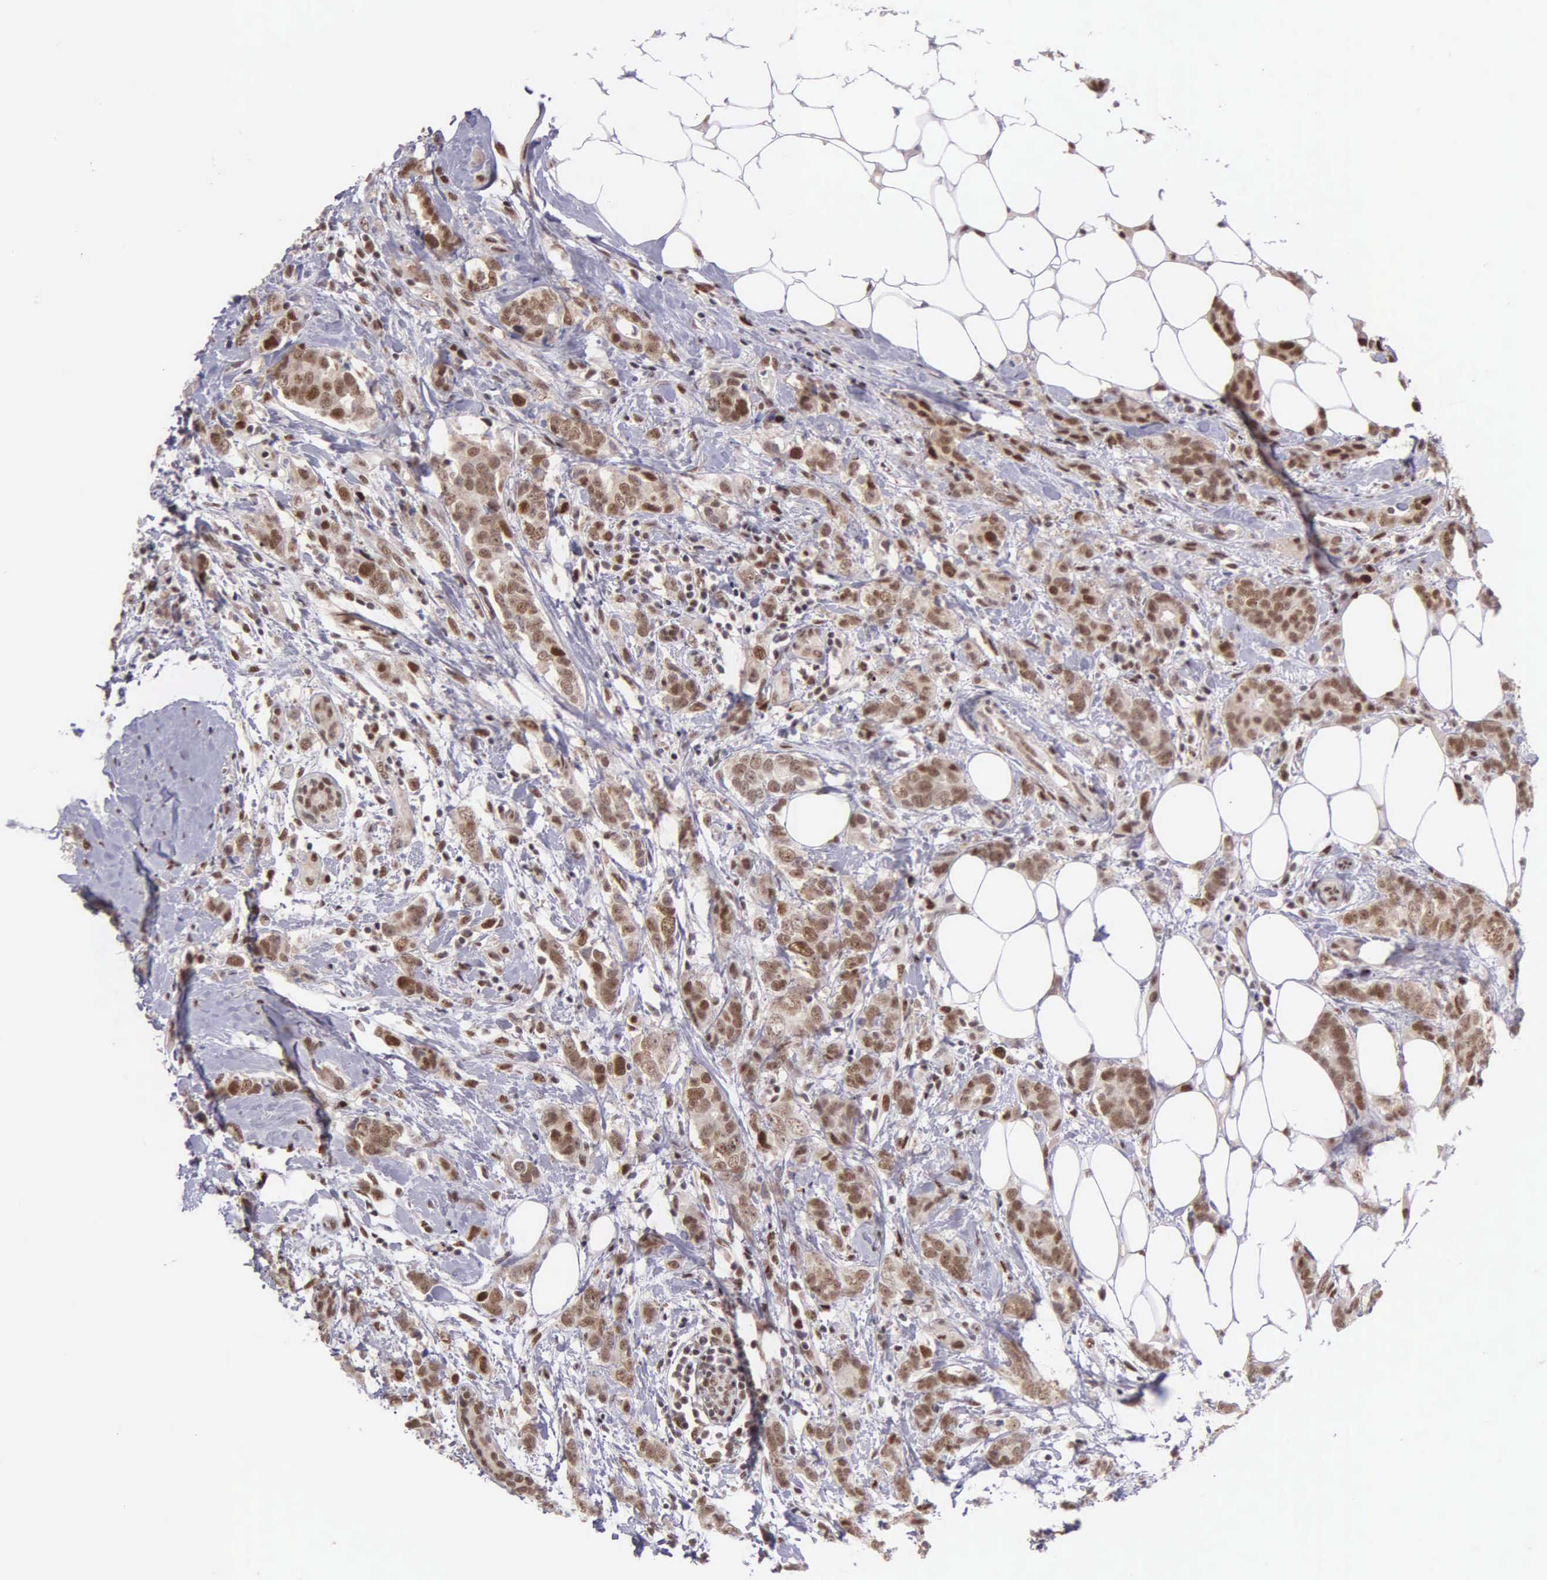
{"staining": {"intensity": "moderate", "quantity": ">75%", "location": "cytoplasmic/membranous,nuclear"}, "tissue": "breast cancer", "cell_type": "Tumor cells", "image_type": "cancer", "snomed": [{"axis": "morphology", "description": "Duct carcinoma"}, {"axis": "topography", "description": "Breast"}], "caption": "Tumor cells exhibit moderate cytoplasmic/membranous and nuclear positivity in approximately >75% of cells in breast intraductal carcinoma.", "gene": "UBR7", "patient": {"sex": "female", "age": 53}}